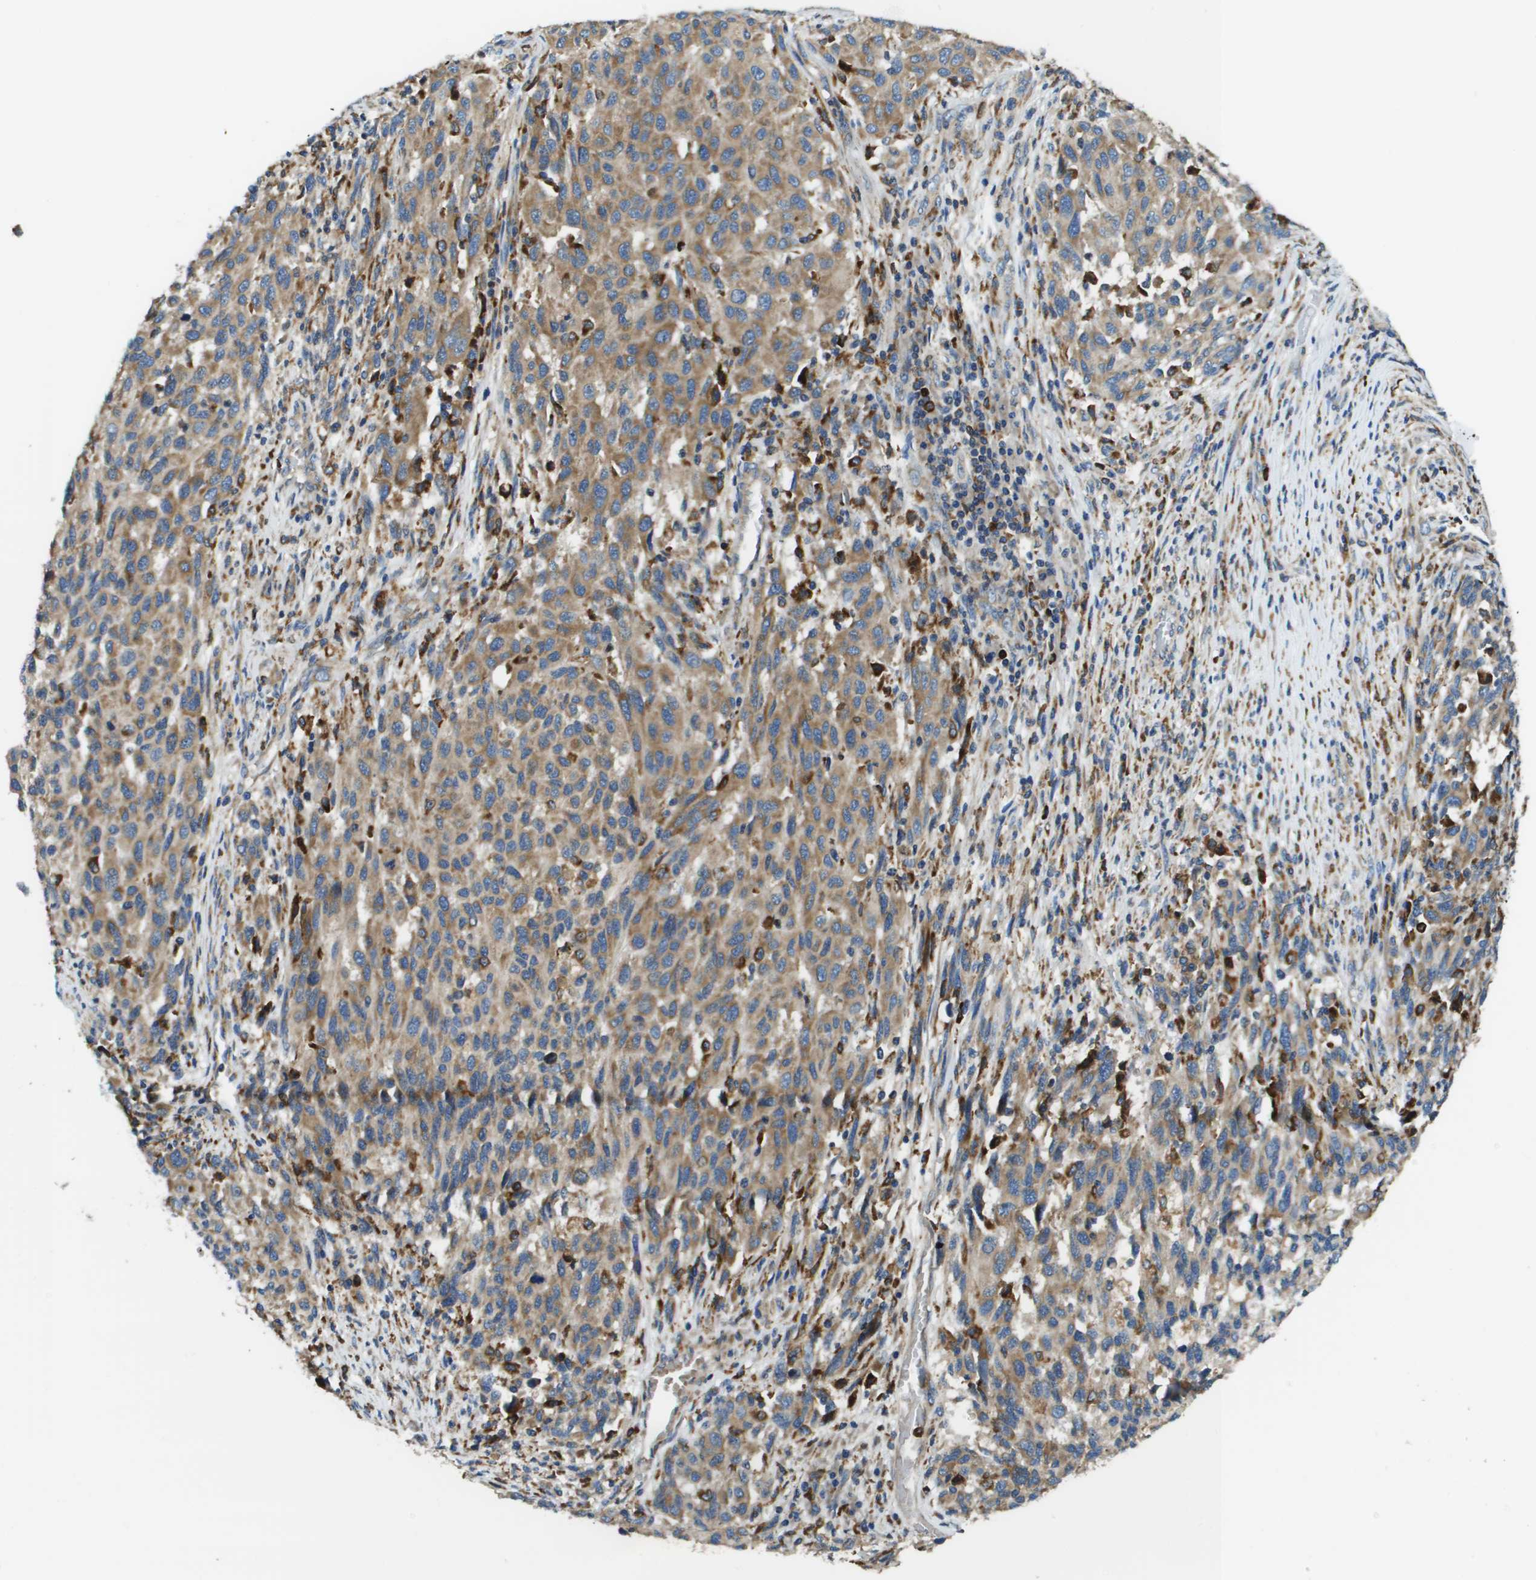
{"staining": {"intensity": "weak", "quantity": ">75%", "location": "cytoplasmic/membranous"}, "tissue": "melanoma", "cell_type": "Tumor cells", "image_type": "cancer", "snomed": [{"axis": "morphology", "description": "Malignant melanoma, Metastatic site"}, {"axis": "topography", "description": "Lymph node"}], "caption": "This micrograph reveals melanoma stained with immunohistochemistry (IHC) to label a protein in brown. The cytoplasmic/membranous of tumor cells show weak positivity for the protein. Nuclei are counter-stained blue.", "gene": "CNPY3", "patient": {"sex": "male", "age": 61}}